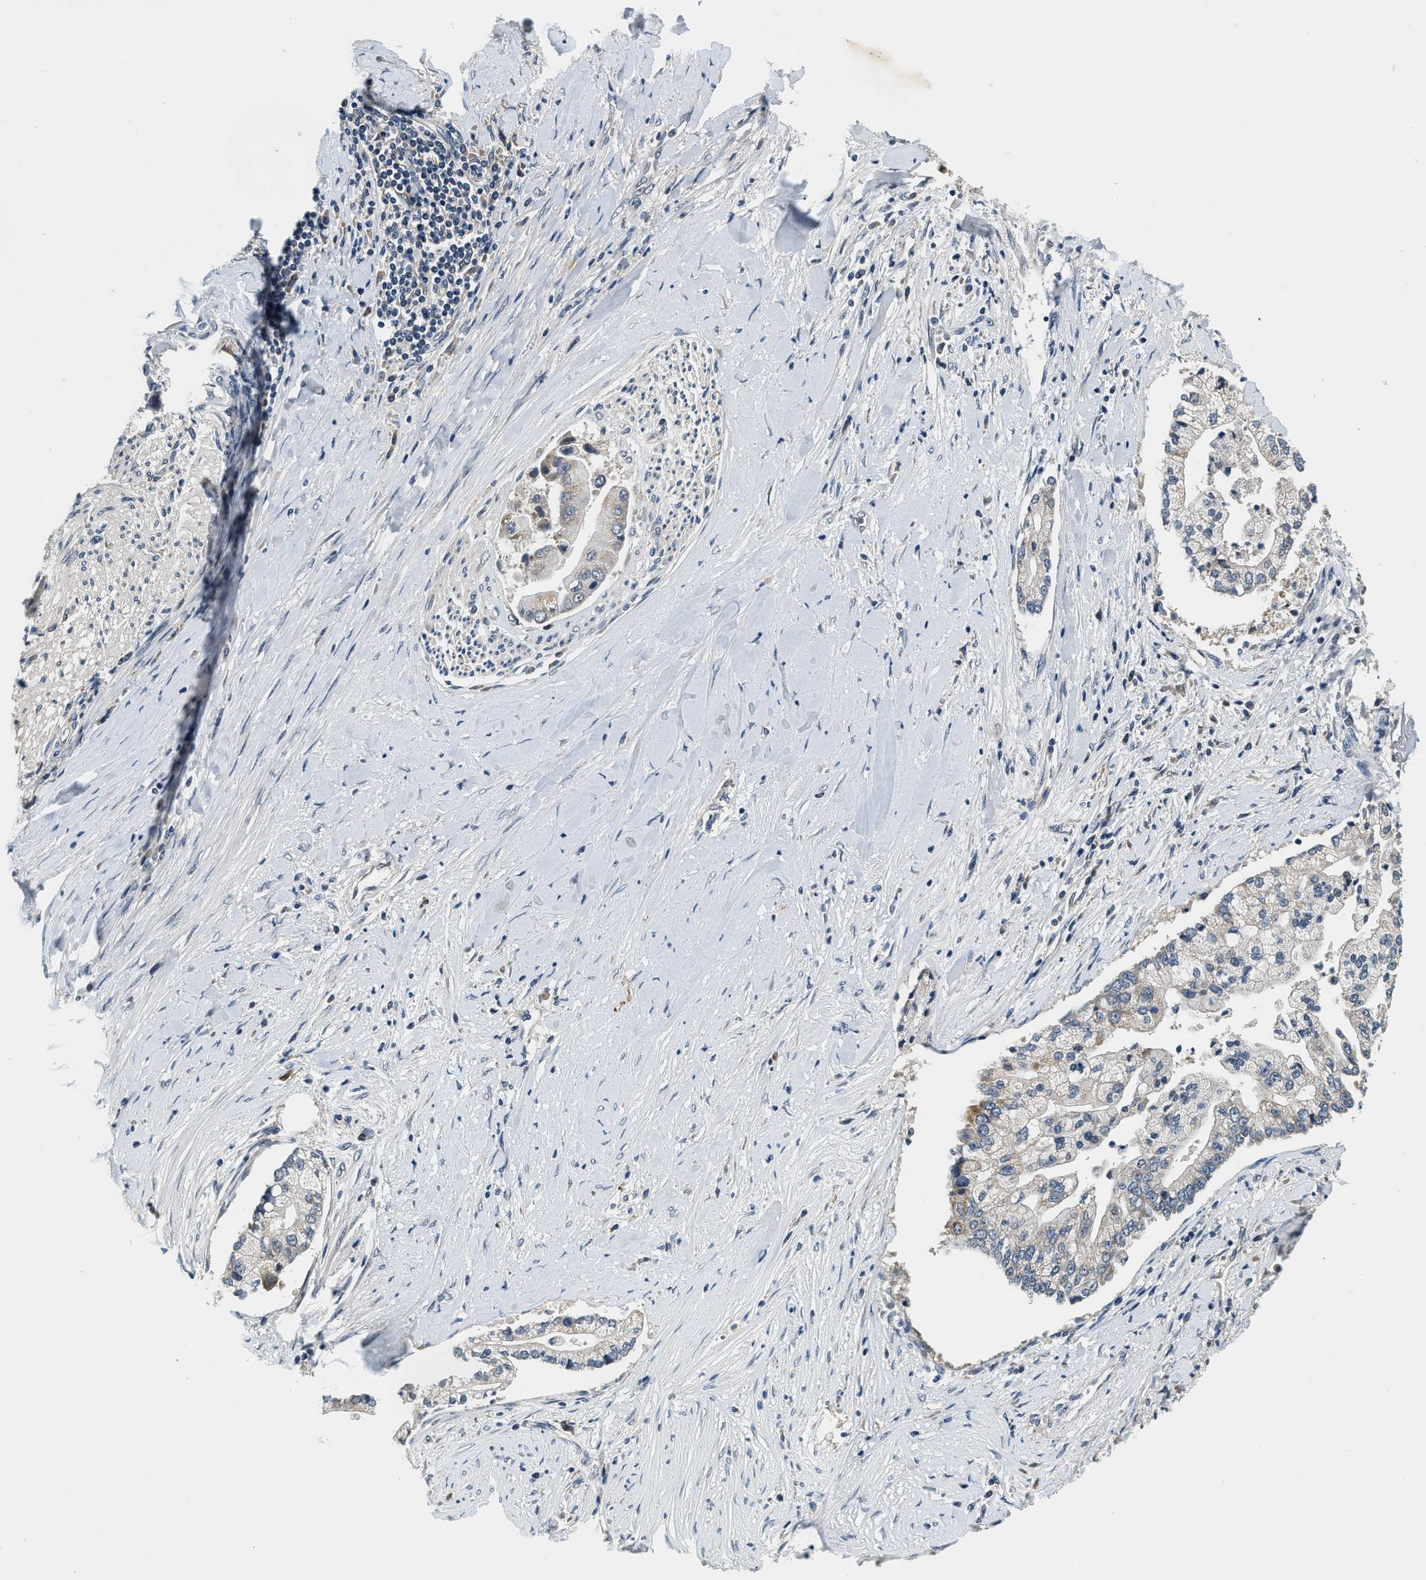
{"staining": {"intensity": "weak", "quantity": "<25%", "location": "cytoplasmic/membranous"}, "tissue": "liver cancer", "cell_type": "Tumor cells", "image_type": "cancer", "snomed": [{"axis": "morphology", "description": "Cholangiocarcinoma"}, {"axis": "topography", "description": "Liver"}], "caption": "A high-resolution image shows IHC staining of liver cancer (cholangiocarcinoma), which exhibits no significant positivity in tumor cells. (Immunohistochemistry, brightfield microscopy, high magnification).", "gene": "YAE1", "patient": {"sex": "male", "age": 50}}